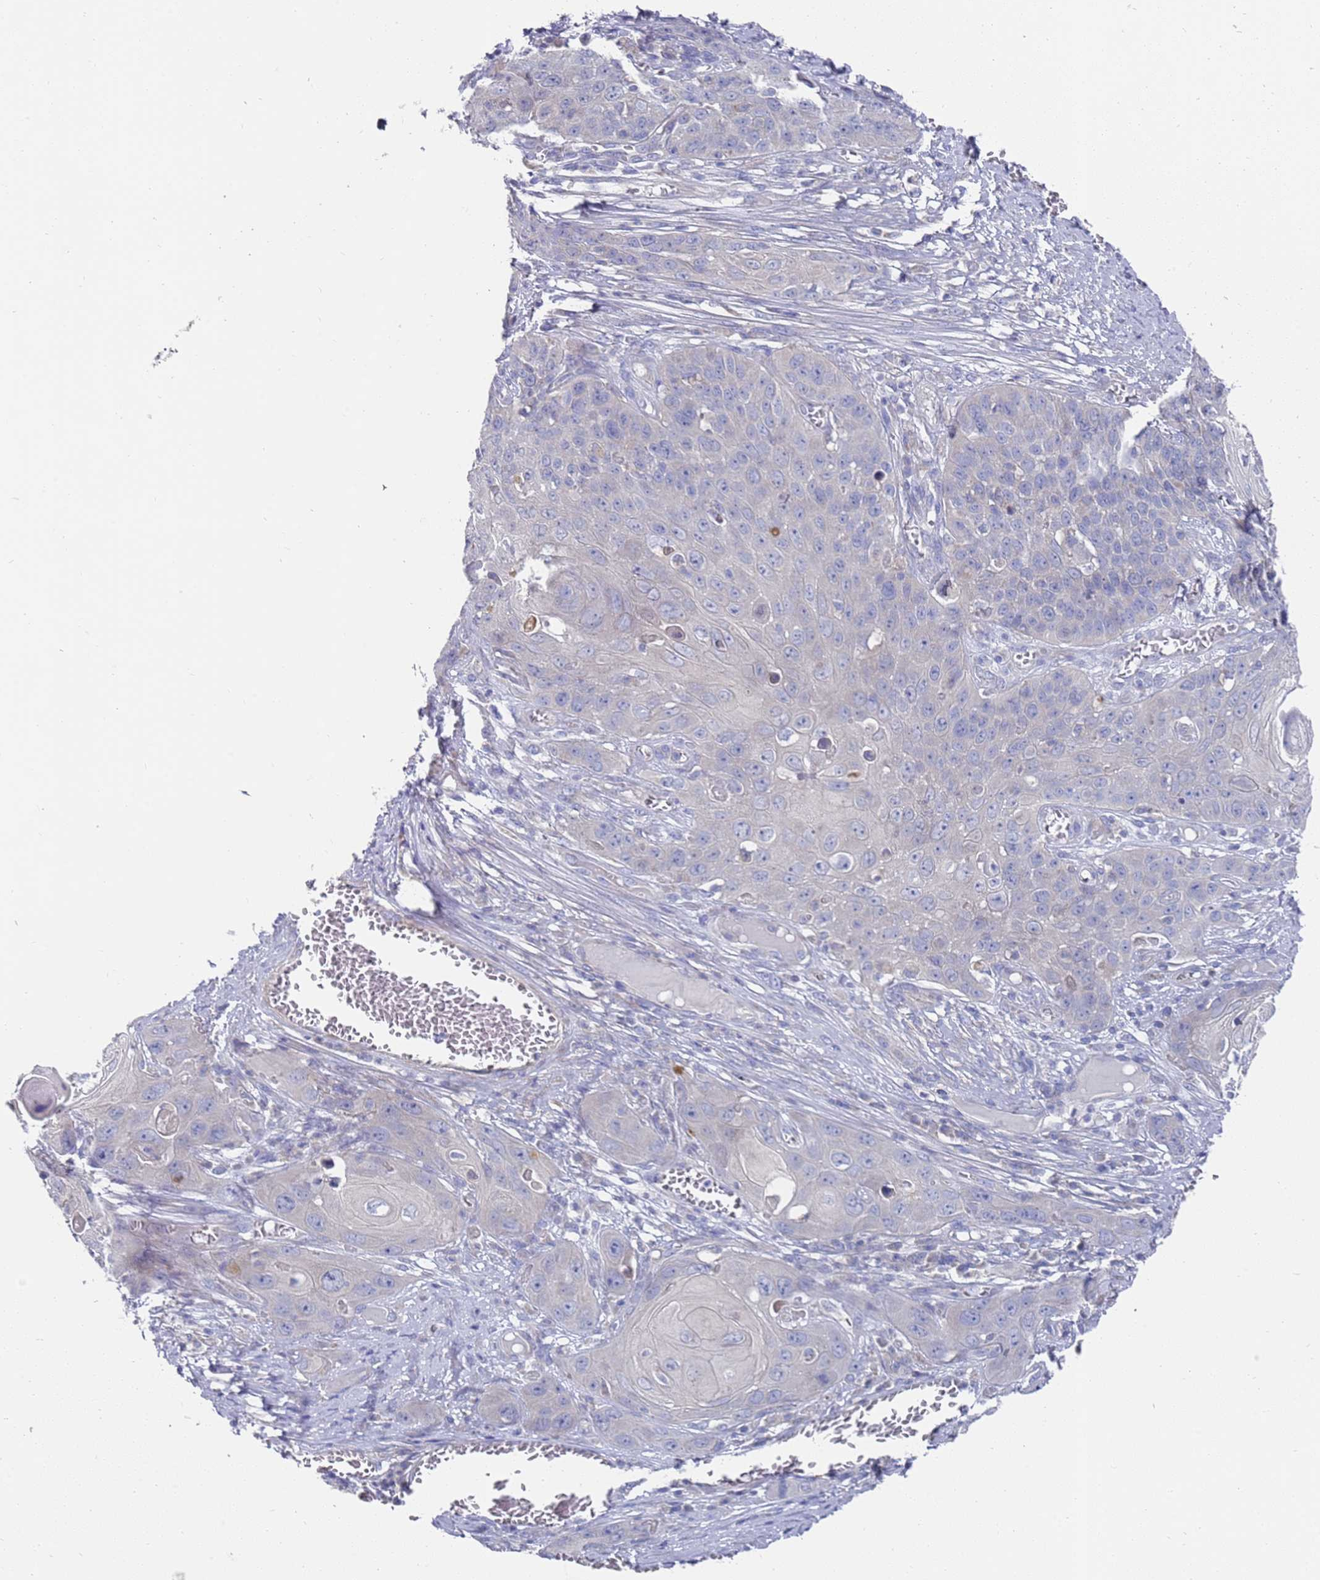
{"staining": {"intensity": "negative", "quantity": "none", "location": "none"}, "tissue": "skin cancer", "cell_type": "Tumor cells", "image_type": "cancer", "snomed": [{"axis": "morphology", "description": "Squamous cell carcinoma, NOS"}, {"axis": "topography", "description": "Skin"}], "caption": "Immunohistochemistry (IHC) histopathology image of skin squamous cell carcinoma stained for a protein (brown), which demonstrates no positivity in tumor cells.", "gene": "SCAPER", "patient": {"sex": "male", "age": 55}}